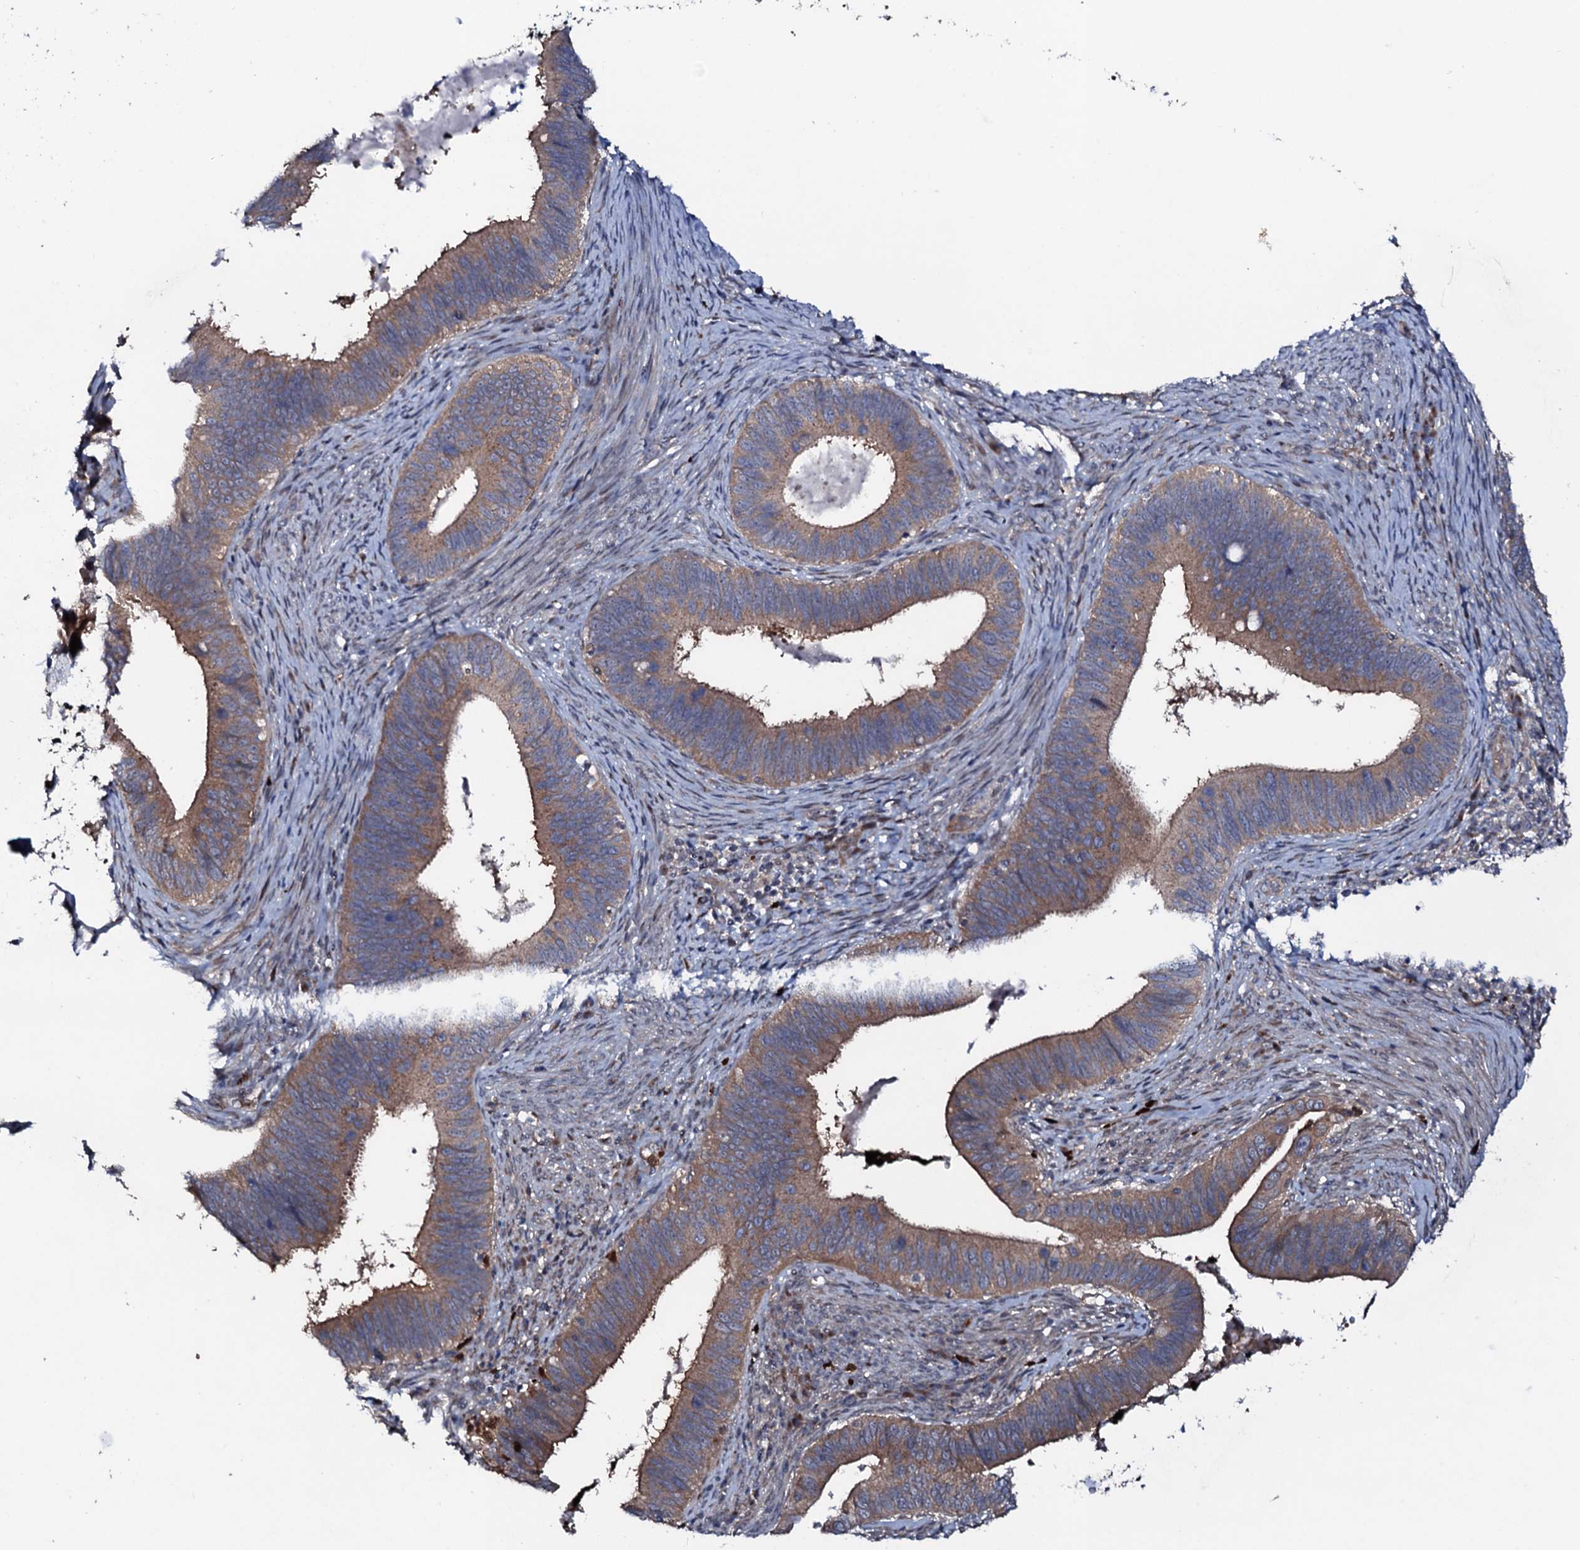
{"staining": {"intensity": "moderate", "quantity": ">75%", "location": "cytoplasmic/membranous"}, "tissue": "cervical cancer", "cell_type": "Tumor cells", "image_type": "cancer", "snomed": [{"axis": "morphology", "description": "Adenocarcinoma, NOS"}, {"axis": "topography", "description": "Cervix"}], "caption": "Immunohistochemical staining of human cervical cancer (adenocarcinoma) demonstrates medium levels of moderate cytoplasmic/membranous positivity in approximately >75% of tumor cells.", "gene": "COG6", "patient": {"sex": "female", "age": 42}}